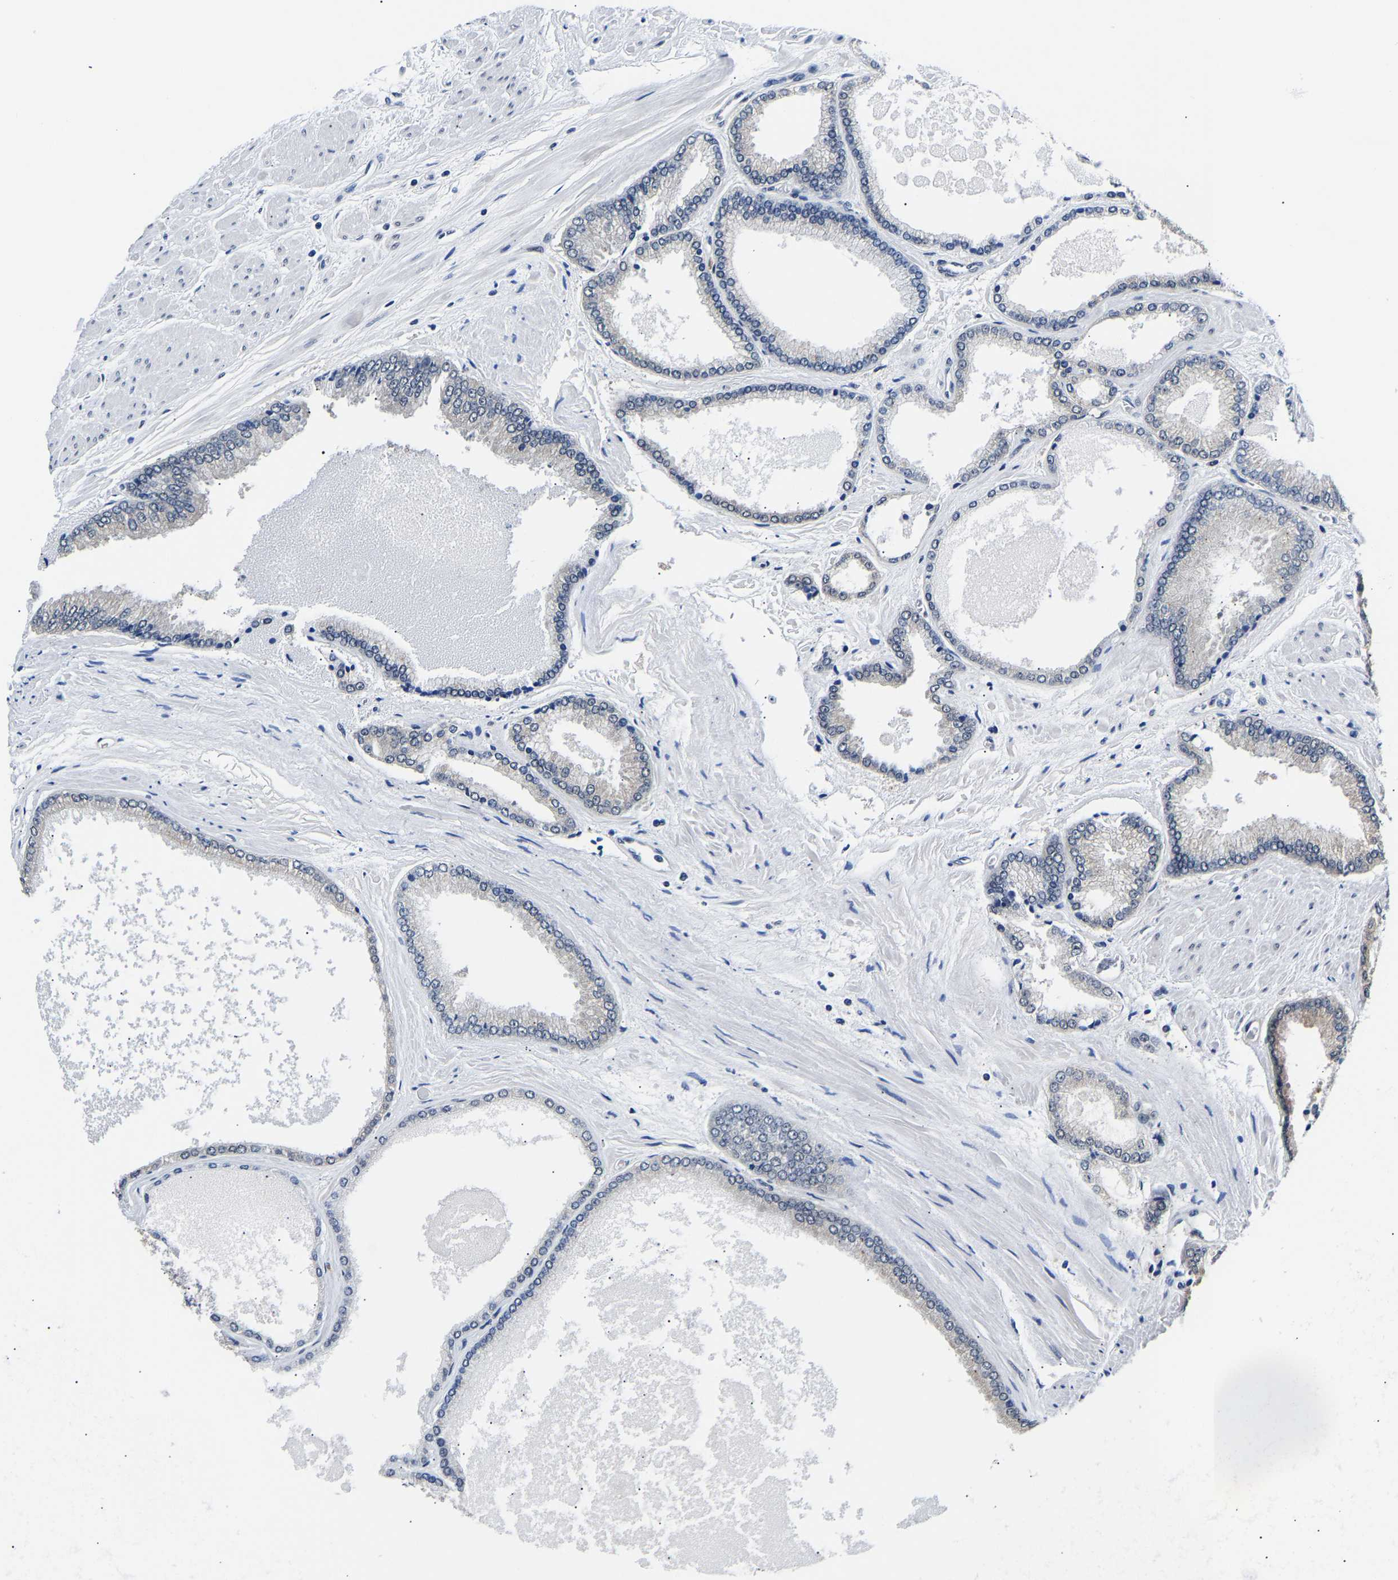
{"staining": {"intensity": "negative", "quantity": "none", "location": "none"}, "tissue": "prostate cancer", "cell_type": "Tumor cells", "image_type": "cancer", "snomed": [{"axis": "morphology", "description": "Adenocarcinoma, High grade"}, {"axis": "topography", "description": "Prostate"}], "caption": "The photomicrograph demonstrates no staining of tumor cells in high-grade adenocarcinoma (prostate).", "gene": "METTL16", "patient": {"sex": "male", "age": 61}}